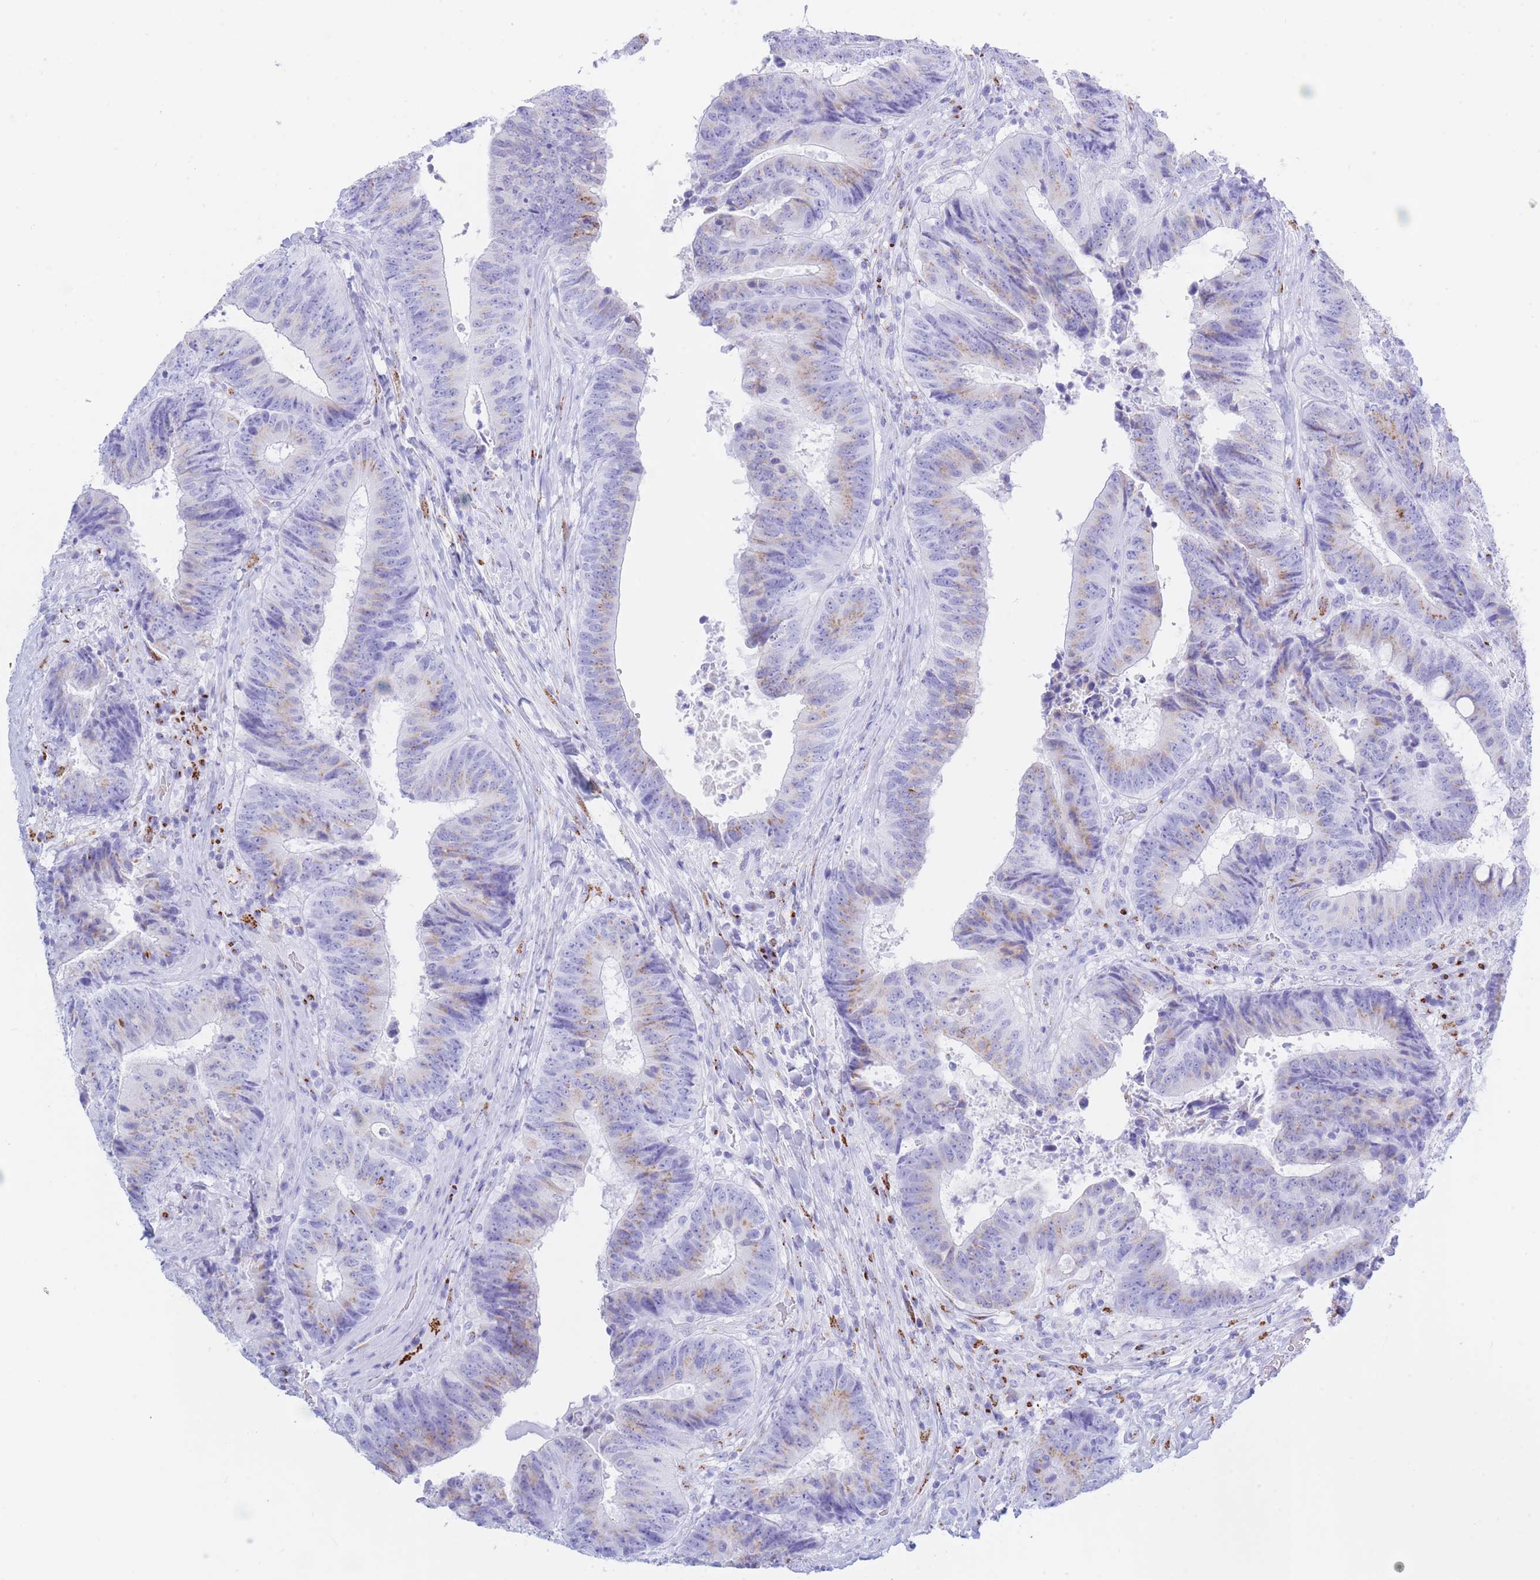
{"staining": {"intensity": "weak", "quantity": "25%-75%", "location": "cytoplasmic/membranous"}, "tissue": "colorectal cancer", "cell_type": "Tumor cells", "image_type": "cancer", "snomed": [{"axis": "morphology", "description": "Adenocarcinoma, NOS"}, {"axis": "topography", "description": "Rectum"}], "caption": "Weak cytoplasmic/membranous protein expression is seen in about 25%-75% of tumor cells in colorectal cancer (adenocarcinoma). The protein of interest is stained brown, and the nuclei are stained in blue (DAB IHC with brightfield microscopy, high magnification).", "gene": "FAM3C", "patient": {"sex": "male", "age": 72}}